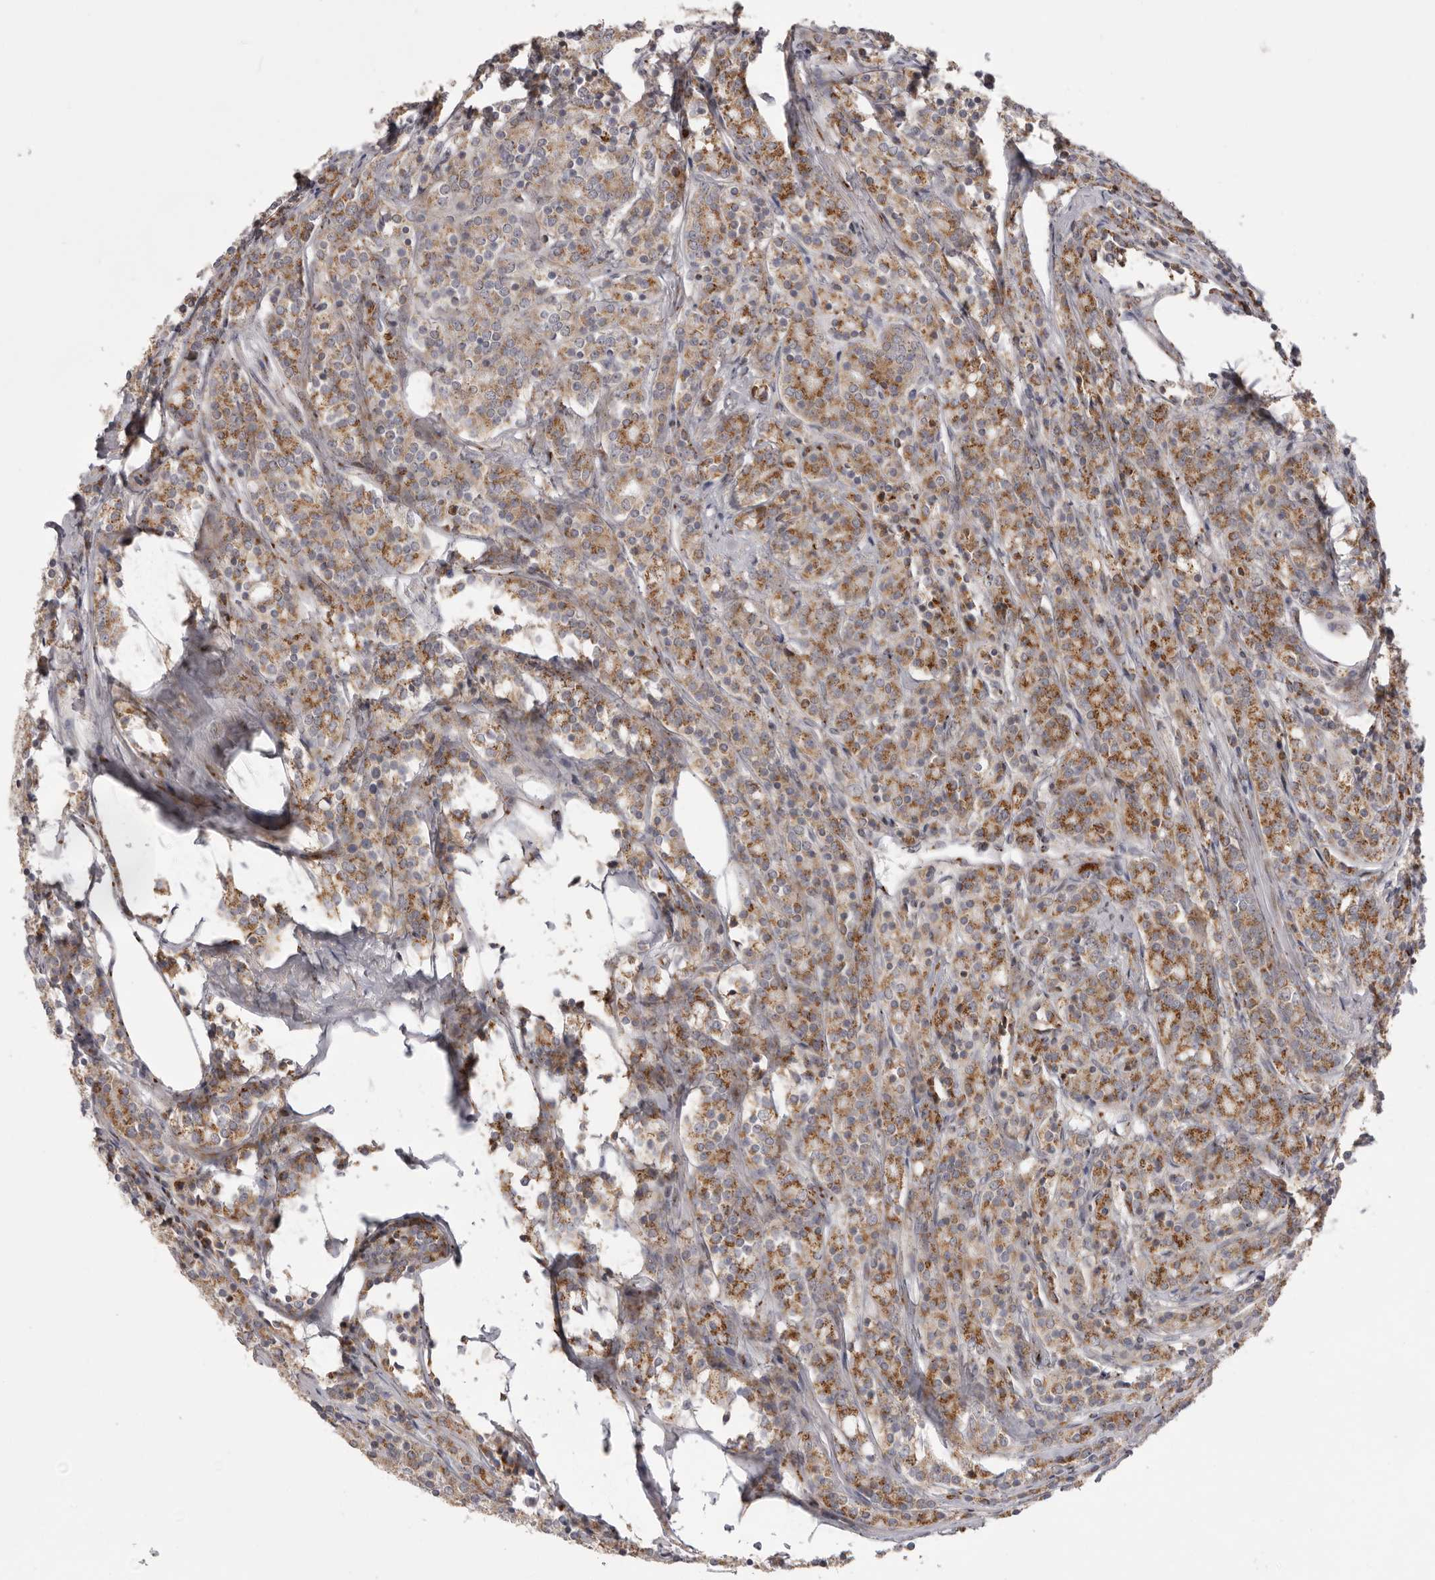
{"staining": {"intensity": "moderate", "quantity": ">75%", "location": "cytoplasmic/membranous"}, "tissue": "prostate cancer", "cell_type": "Tumor cells", "image_type": "cancer", "snomed": [{"axis": "morphology", "description": "Adenocarcinoma, High grade"}, {"axis": "topography", "description": "Prostate"}], "caption": "A medium amount of moderate cytoplasmic/membranous positivity is identified in about >75% of tumor cells in prostate cancer (adenocarcinoma (high-grade)) tissue.", "gene": "WDR47", "patient": {"sex": "male", "age": 62}}